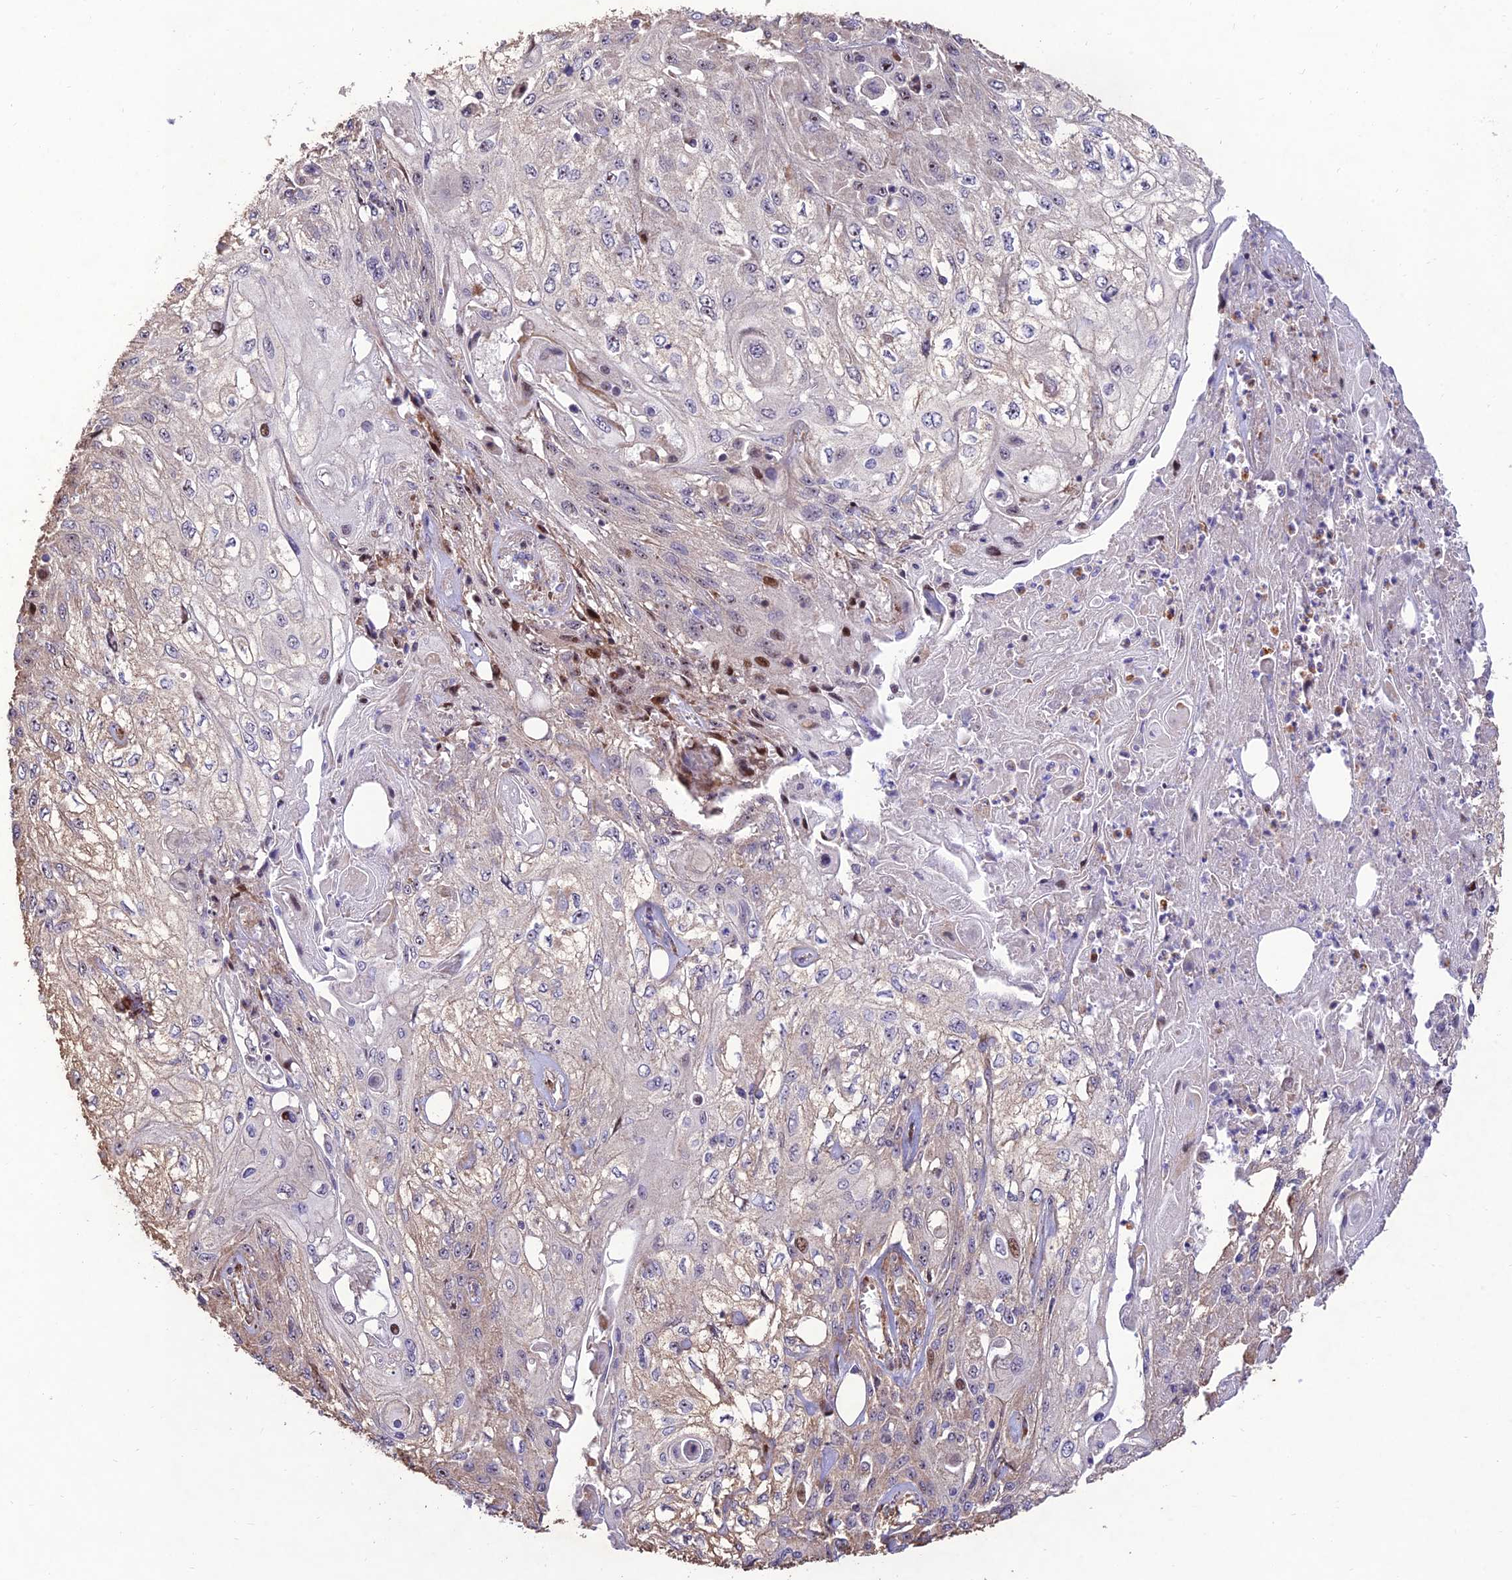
{"staining": {"intensity": "negative", "quantity": "none", "location": "none"}, "tissue": "skin cancer", "cell_type": "Tumor cells", "image_type": "cancer", "snomed": [{"axis": "morphology", "description": "Squamous cell carcinoma, NOS"}, {"axis": "morphology", "description": "Squamous cell carcinoma, metastatic, NOS"}, {"axis": "topography", "description": "Skin"}, {"axis": "topography", "description": "Lymph node"}], "caption": "Micrograph shows no protein positivity in tumor cells of skin squamous cell carcinoma tissue.", "gene": "KBTBD7", "patient": {"sex": "male", "age": 75}}